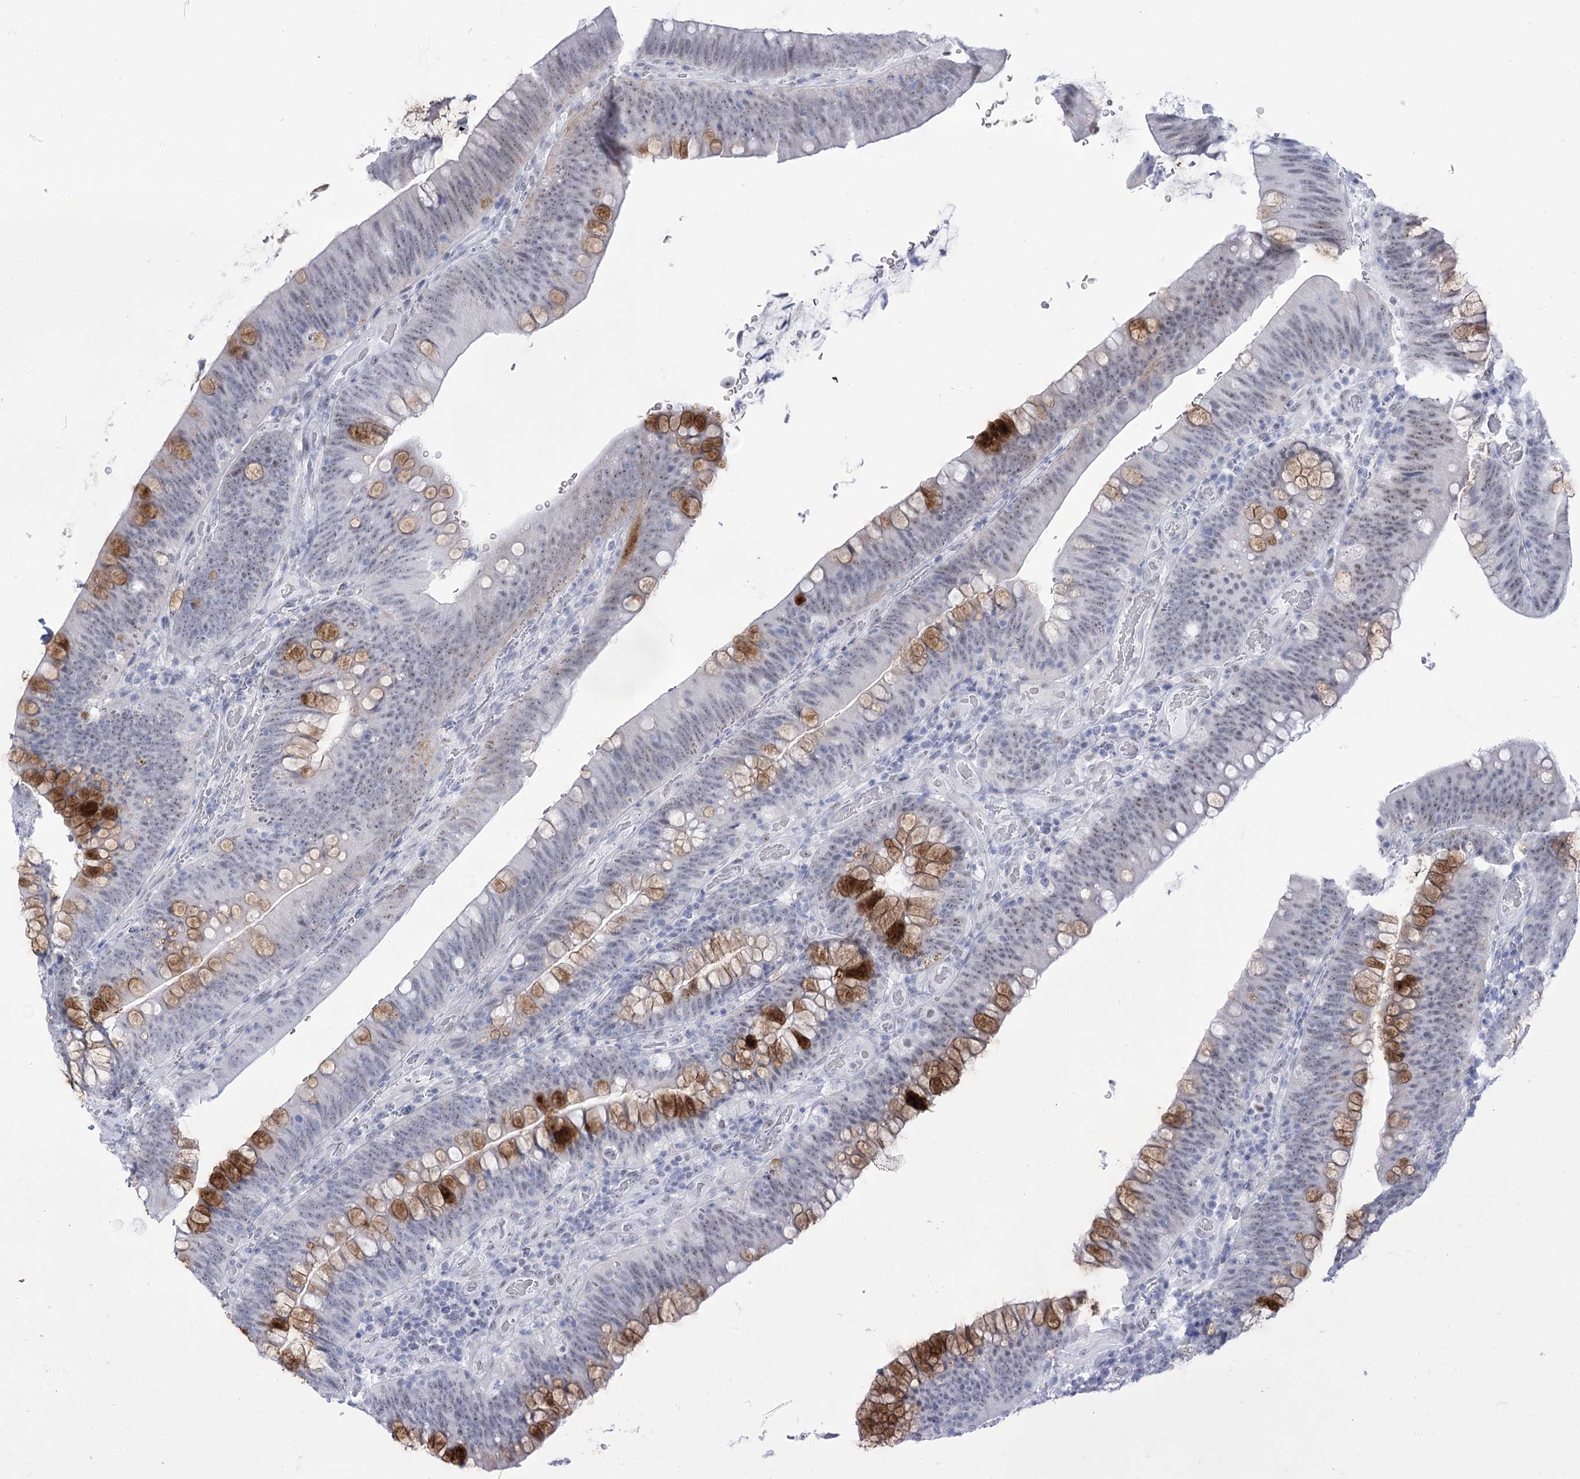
{"staining": {"intensity": "moderate", "quantity": "25%-75%", "location": "cytoplasmic/membranous,nuclear"}, "tissue": "colorectal cancer", "cell_type": "Tumor cells", "image_type": "cancer", "snomed": [{"axis": "morphology", "description": "Normal tissue, NOS"}, {"axis": "topography", "description": "Colon"}], "caption": "Protein expression analysis of colorectal cancer reveals moderate cytoplasmic/membranous and nuclear positivity in about 25%-75% of tumor cells.", "gene": "HORMAD1", "patient": {"sex": "female", "age": 82}}